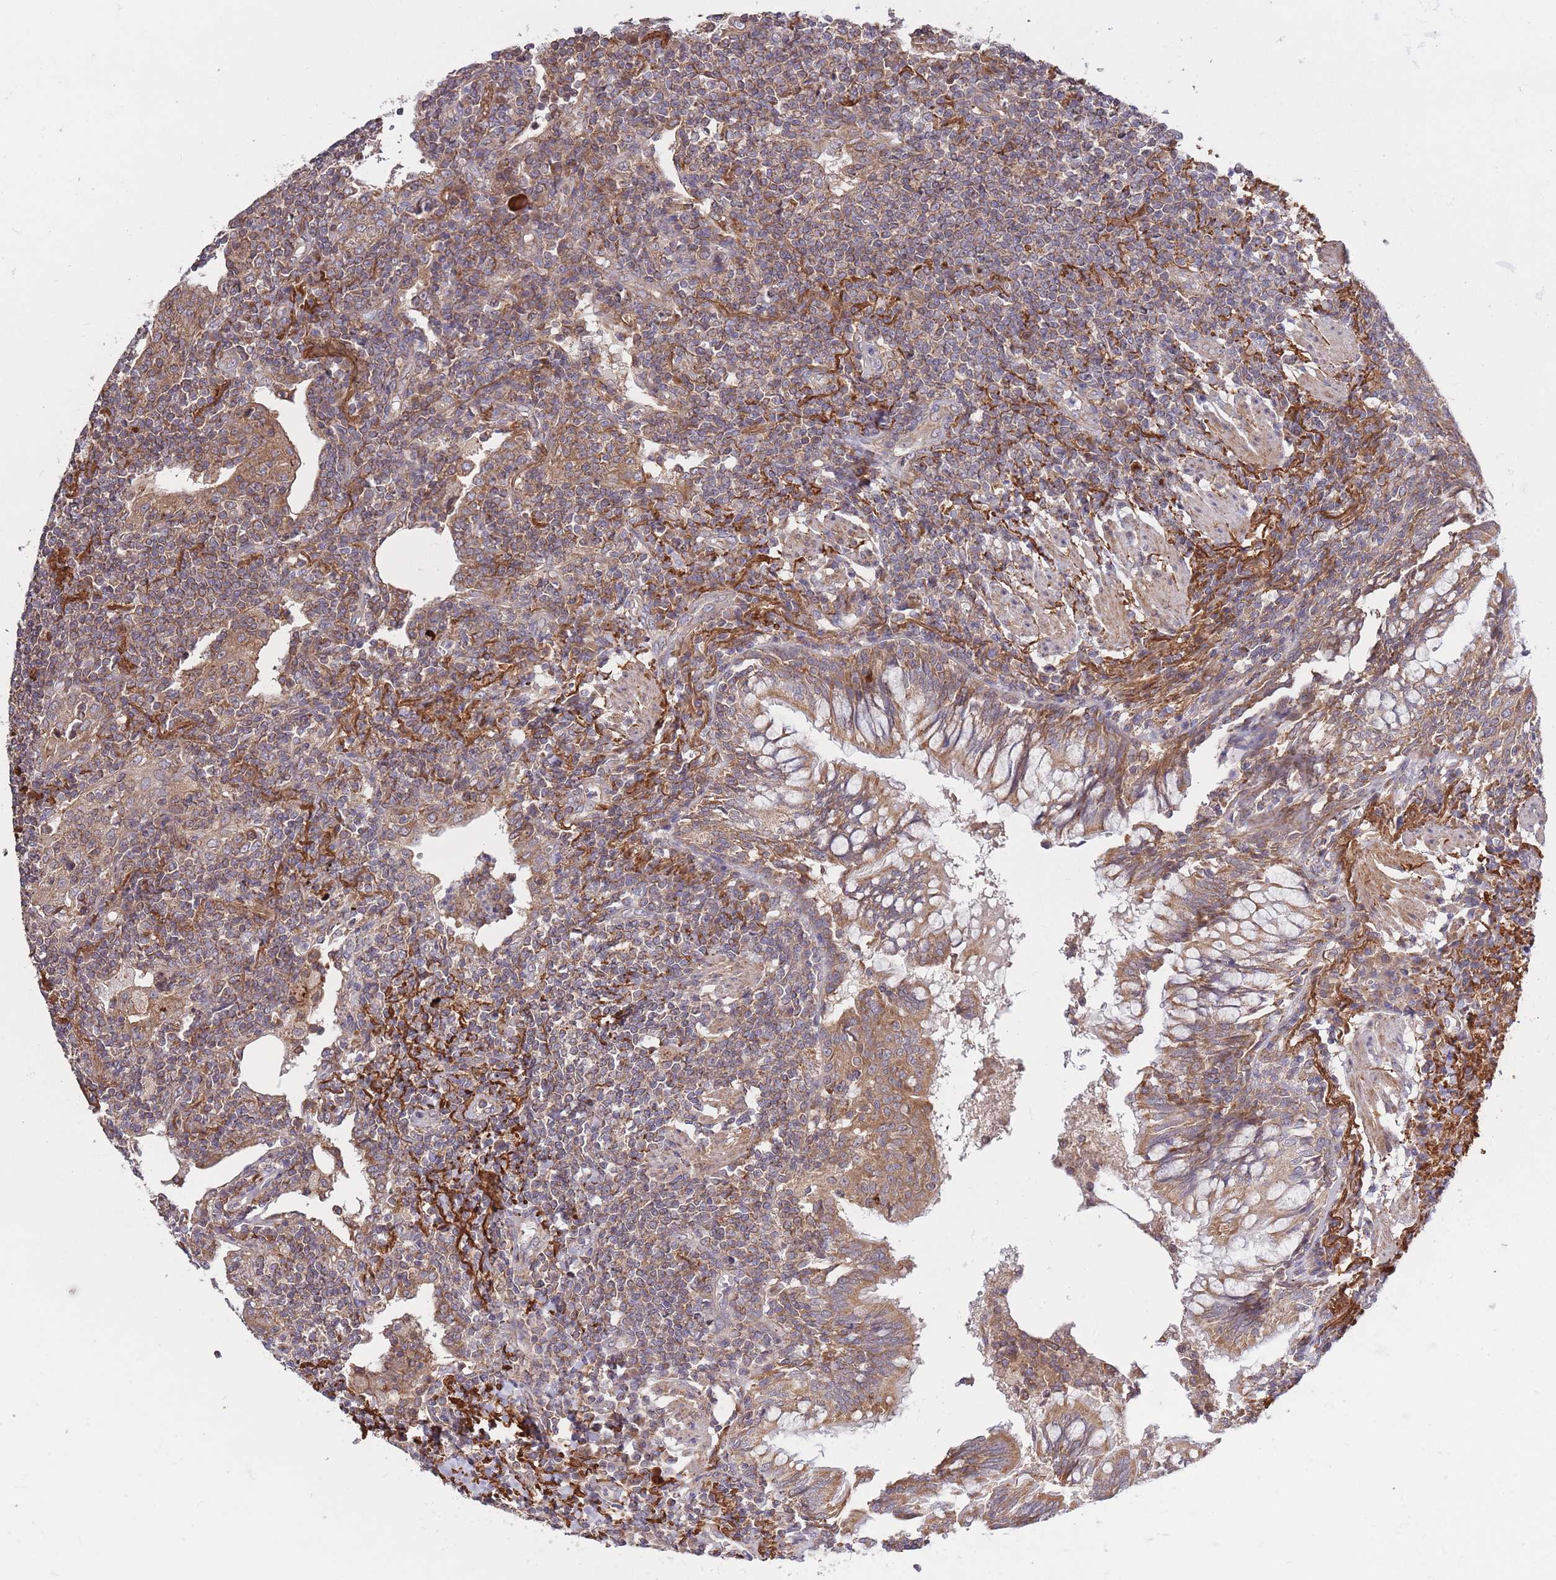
{"staining": {"intensity": "weak", "quantity": "25%-75%", "location": "cytoplasmic/membranous"}, "tissue": "lymphoma", "cell_type": "Tumor cells", "image_type": "cancer", "snomed": [{"axis": "morphology", "description": "Malignant lymphoma, non-Hodgkin's type, Low grade"}, {"axis": "topography", "description": "Lung"}], "caption": "Malignant lymphoma, non-Hodgkin's type (low-grade) tissue demonstrates weak cytoplasmic/membranous positivity in approximately 25%-75% of tumor cells, visualized by immunohistochemistry. Using DAB (brown) and hematoxylin (blue) stains, captured at high magnification using brightfield microscopy.", "gene": "ATP13A2", "patient": {"sex": "female", "age": 71}}